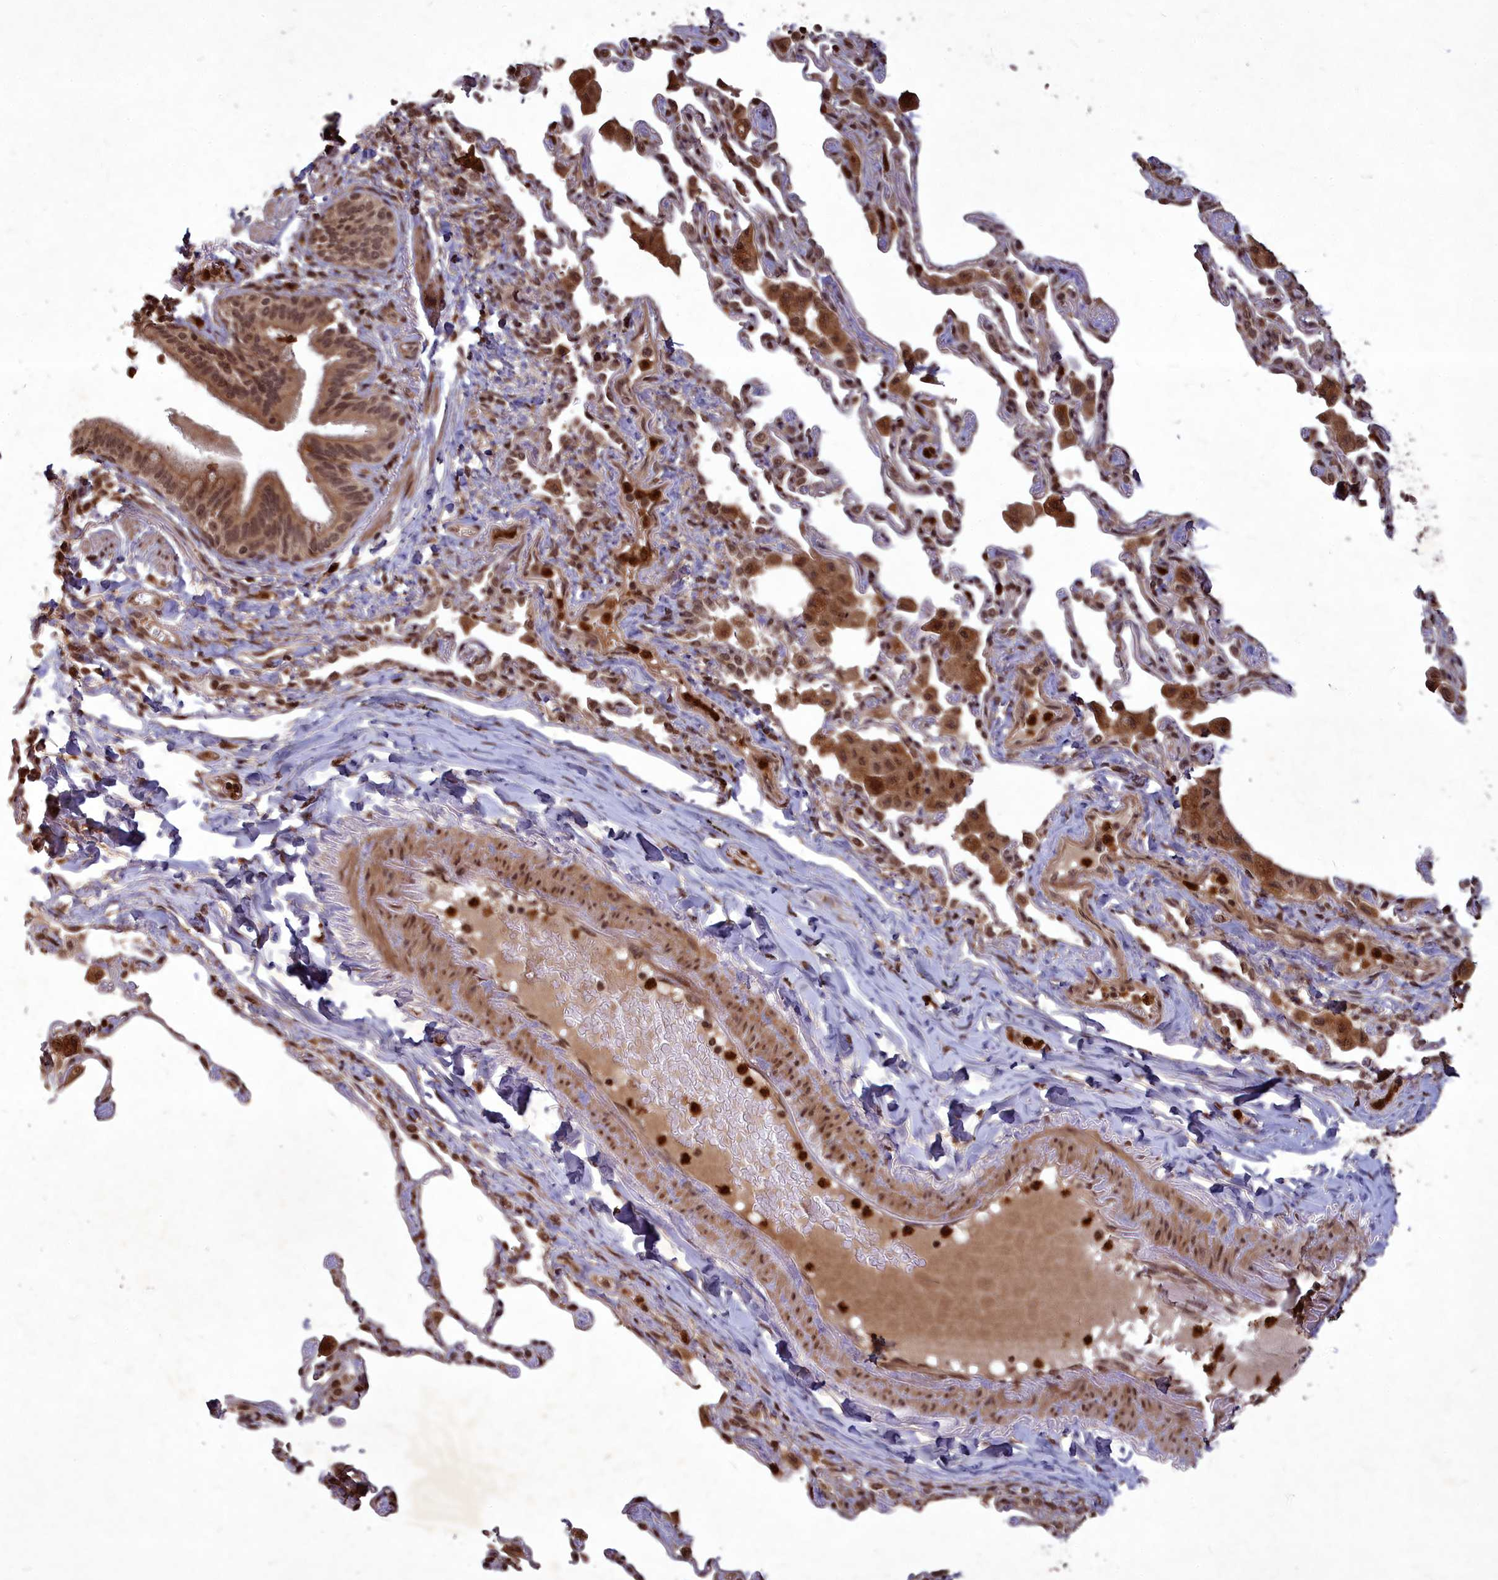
{"staining": {"intensity": "strong", "quantity": ">75%", "location": "cytoplasmic/membranous,nuclear"}, "tissue": "bronchus", "cell_type": "Respiratory epithelial cells", "image_type": "normal", "snomed": [{"axis": "morphology", "description": "Normal tissue, NOS"}, {"axis": "morphology", "description": "Inflammation, NOS"}, {"axis": "topography", "description": "Bronchus"}, {"axis": "topography", "description": "Lung"}], "caption": "Immunohistochemistry photomicrograph of normal bronchus: human bronchus stained using immunohistochemistry (IHC) shows high levels of strong protein expression localized specifically in the cytoplasmic/membranous,nuclear of respiratory epithelial cells, appearing as a cytoplasmic/membranous,nuclear brown color.", "gene": "SRMS", "patient": {"sex": "female", "age": 46}}